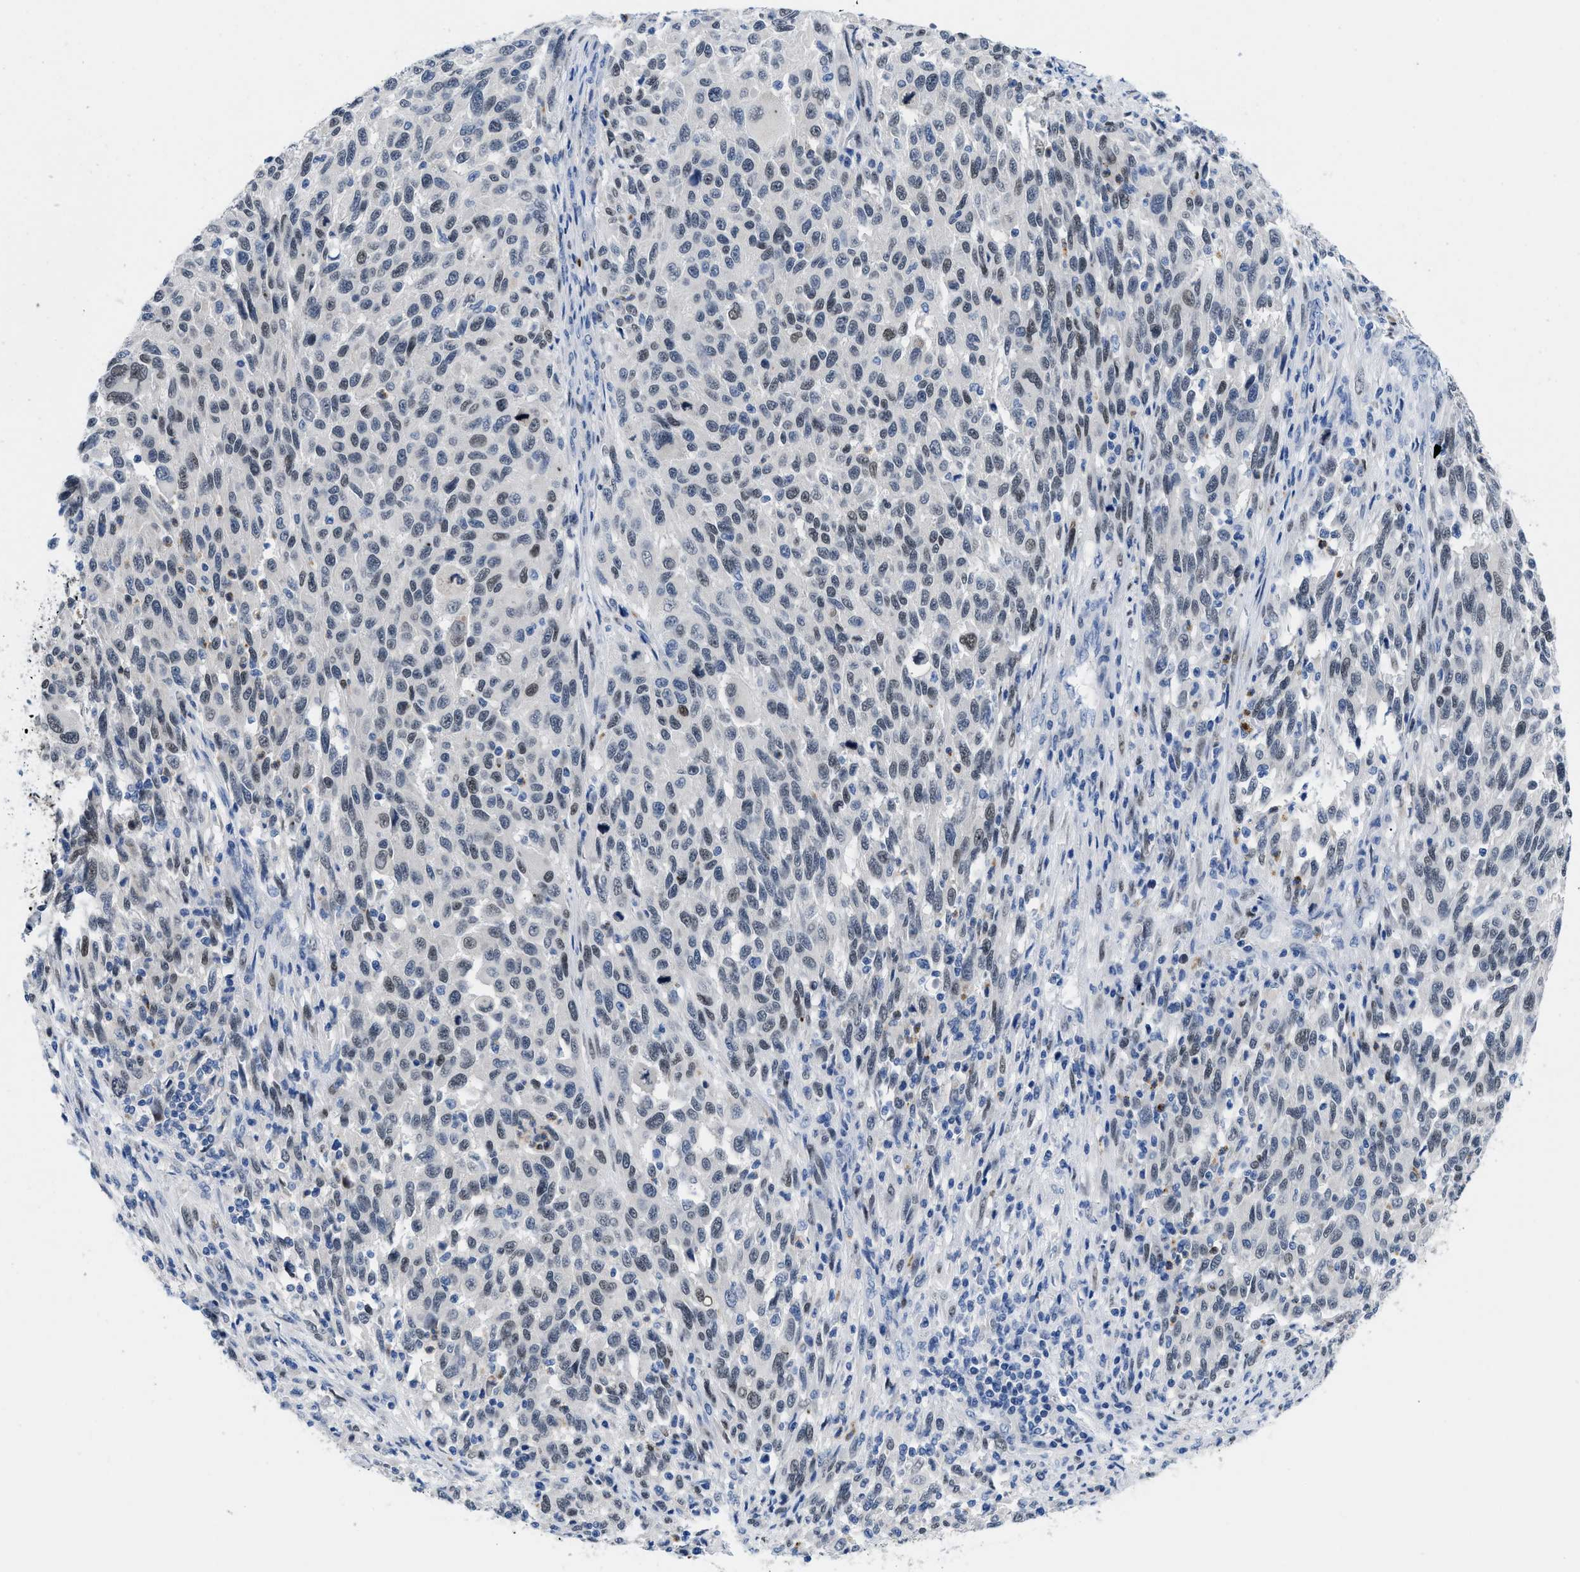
{"staining": {"intensity": "weak", "quantity": "<25%", "location": "nuclear"}, "tissue": "melanoma", "cell_type": "Tumor cells", "image_type": "cancer", "snomed": [{"axis": "morphology", "description": "Malignant melanoma, Metastatic site"}, {"axis": "topography", "description": "Lymph node"}], "caption": "Photomicrograph shows no protein staining in tumor cells of malignant melanoma (metastatic site) tissue.", "gene": "NFIX", "patient": {"sex": "male", "age": 61}}